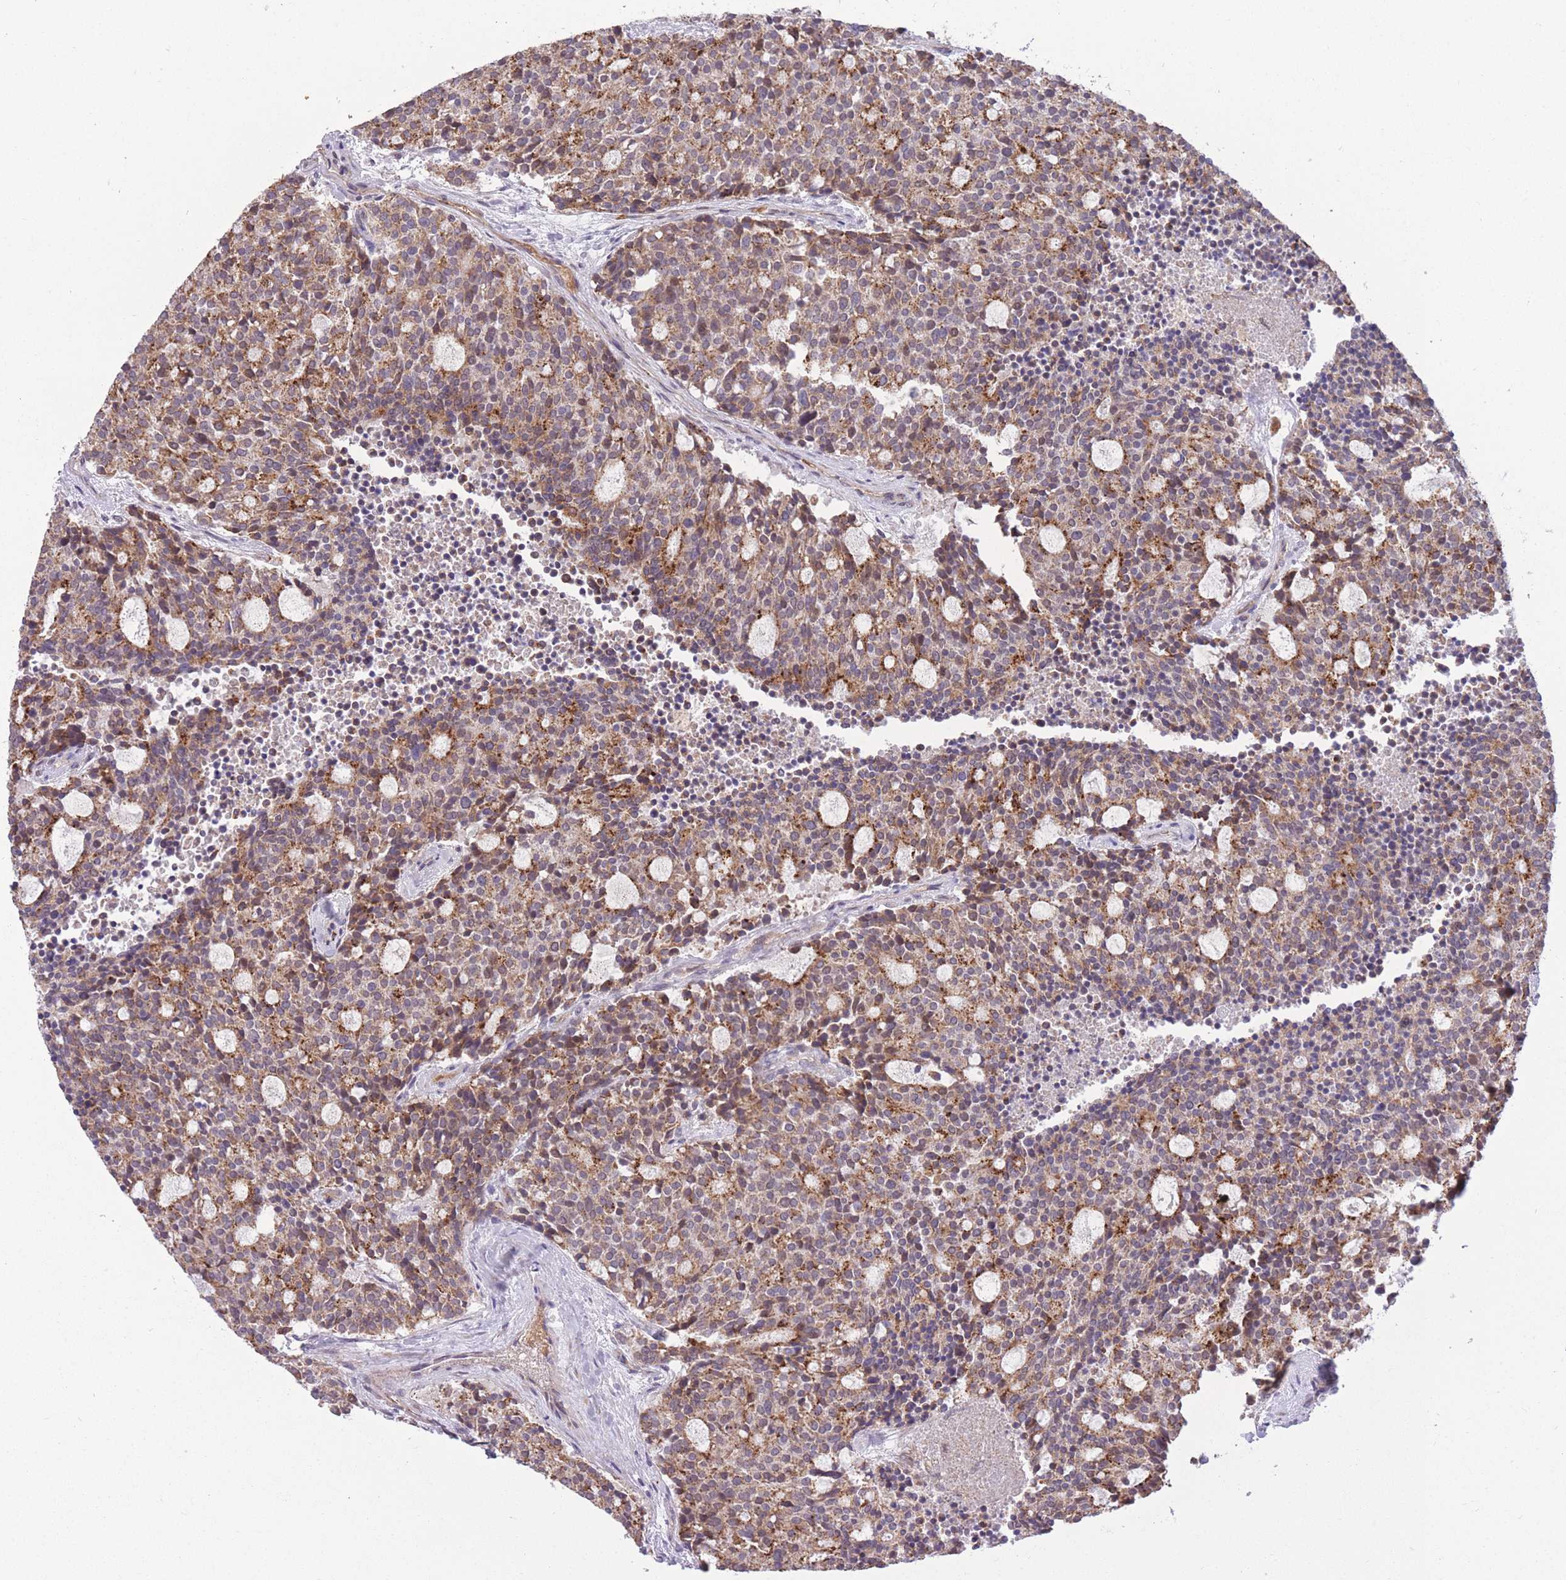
{"staining": {"intensity": "moderate", "quantity": ">75%", "location": "cytoplasmic/membranous"}, "tissue": "carcinoid", "cell_type": "Tumor cells", "image_type": "cancer", "snomed": [{"axis": "morphology", "description": "Carcinoid, malignant, NOS"}, {"axis": "topography", "description": "Pancreas"}], "caption": "Immunohistochemical staining of human malignant carcinoid displays medium levels of moderate cytoplasmic/membranous protein expression in approximately >75% of tumor cells.", "gene": "POLR3F", "patient": {"sex": "female", "age": 54}}